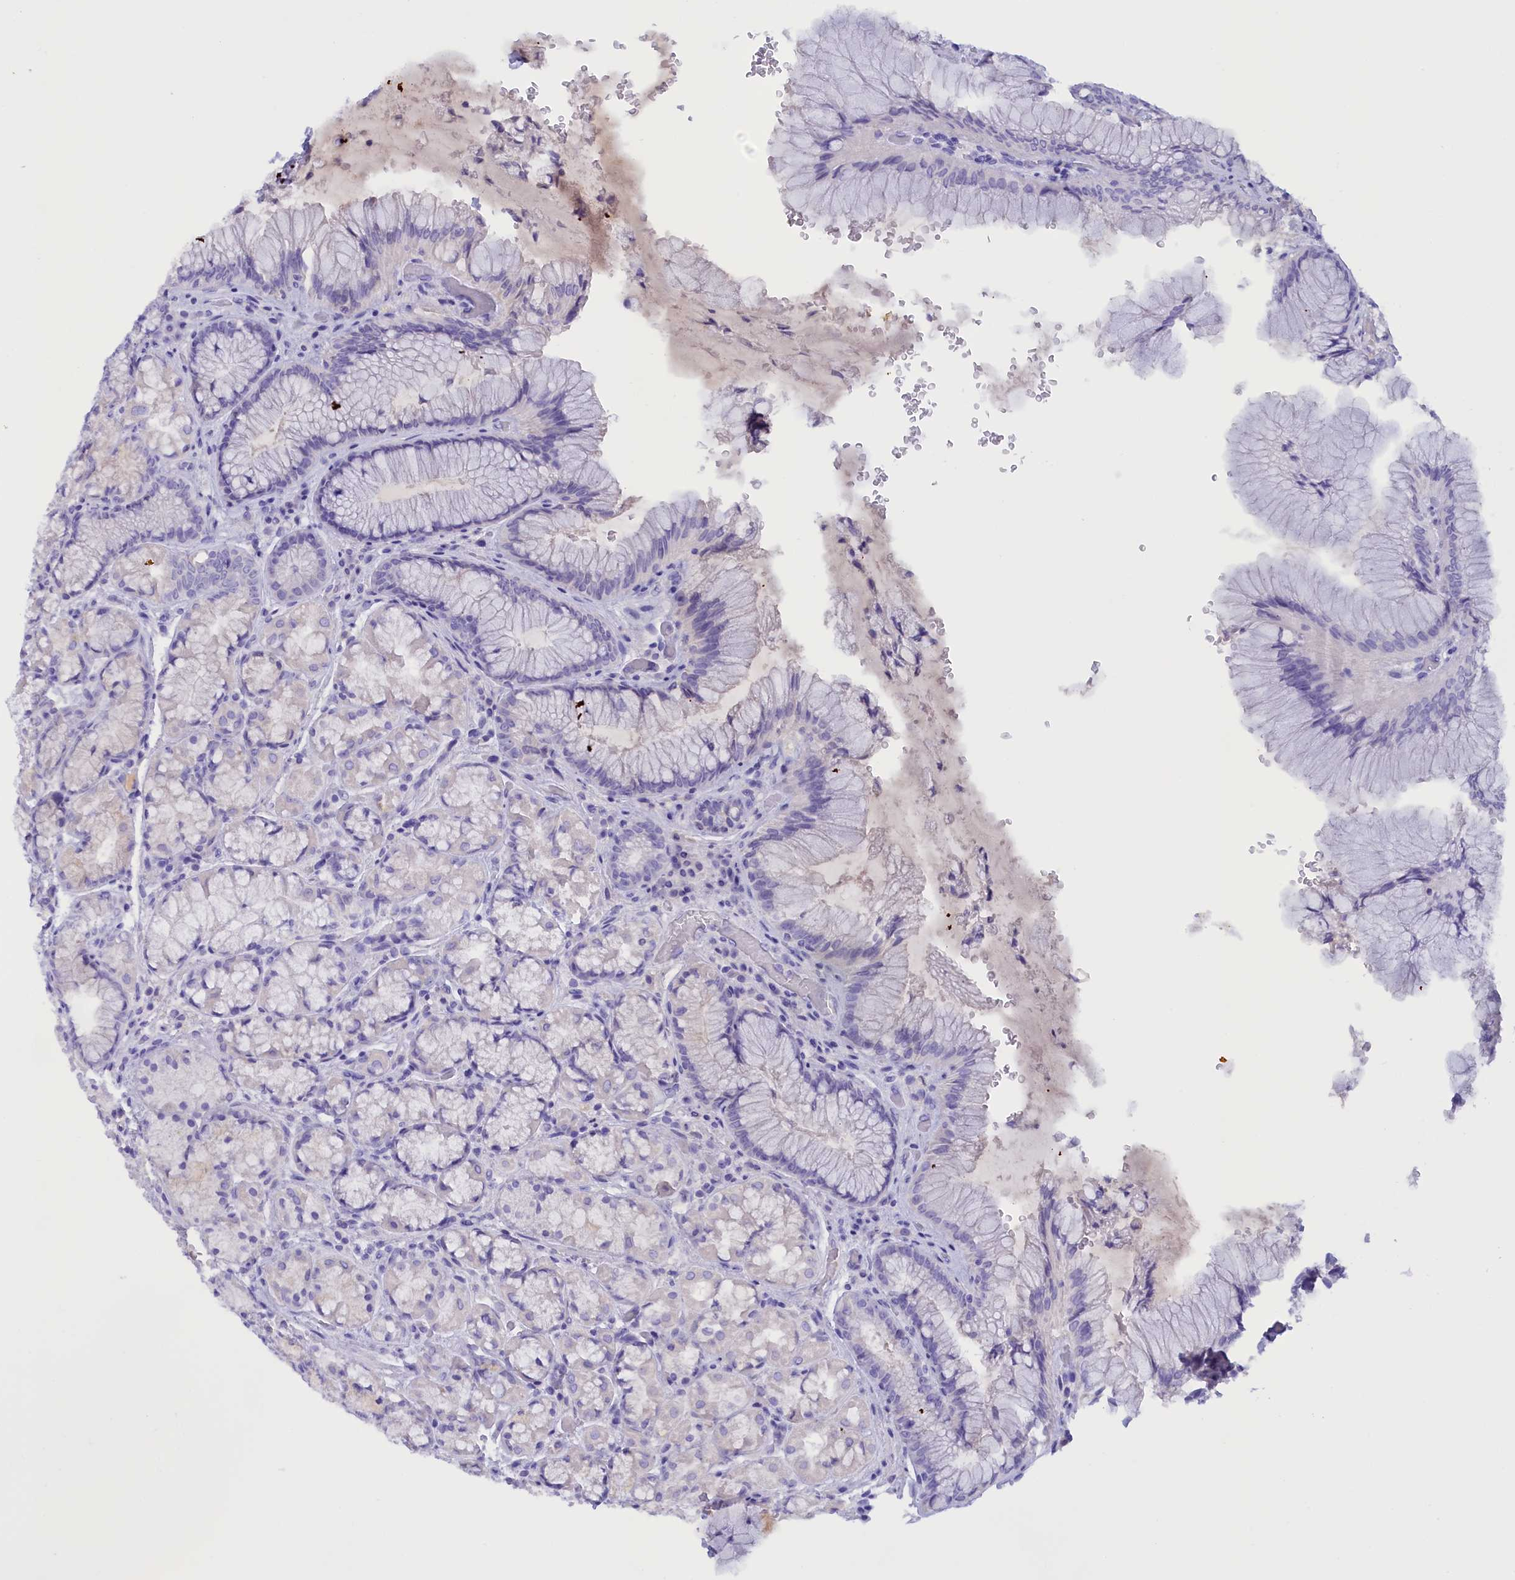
{"staining": {"intensity": "negative", "quantity": "none", "location": "none"}, "tissue": "stomach", "cell_type": "Glandular cells", "image_type": "normal", "snomed": [{"axis": "morphology", "description": "Normal tissue, NOS"}, {"axis": "topography", "description": "Stomach"}], "caption": "Histopathology image shows no significant protein positivity in glandular cells of unremarkable stomach. Brightfield microscopy of immunohistochemistry (IHC) stained with DAB (3,3'-diaminobenzidine) (brown) and hematoxylin (blue), captured at high magnification.", "gene": "PROK2", "patient": {"sex": "male", "age": 63}}